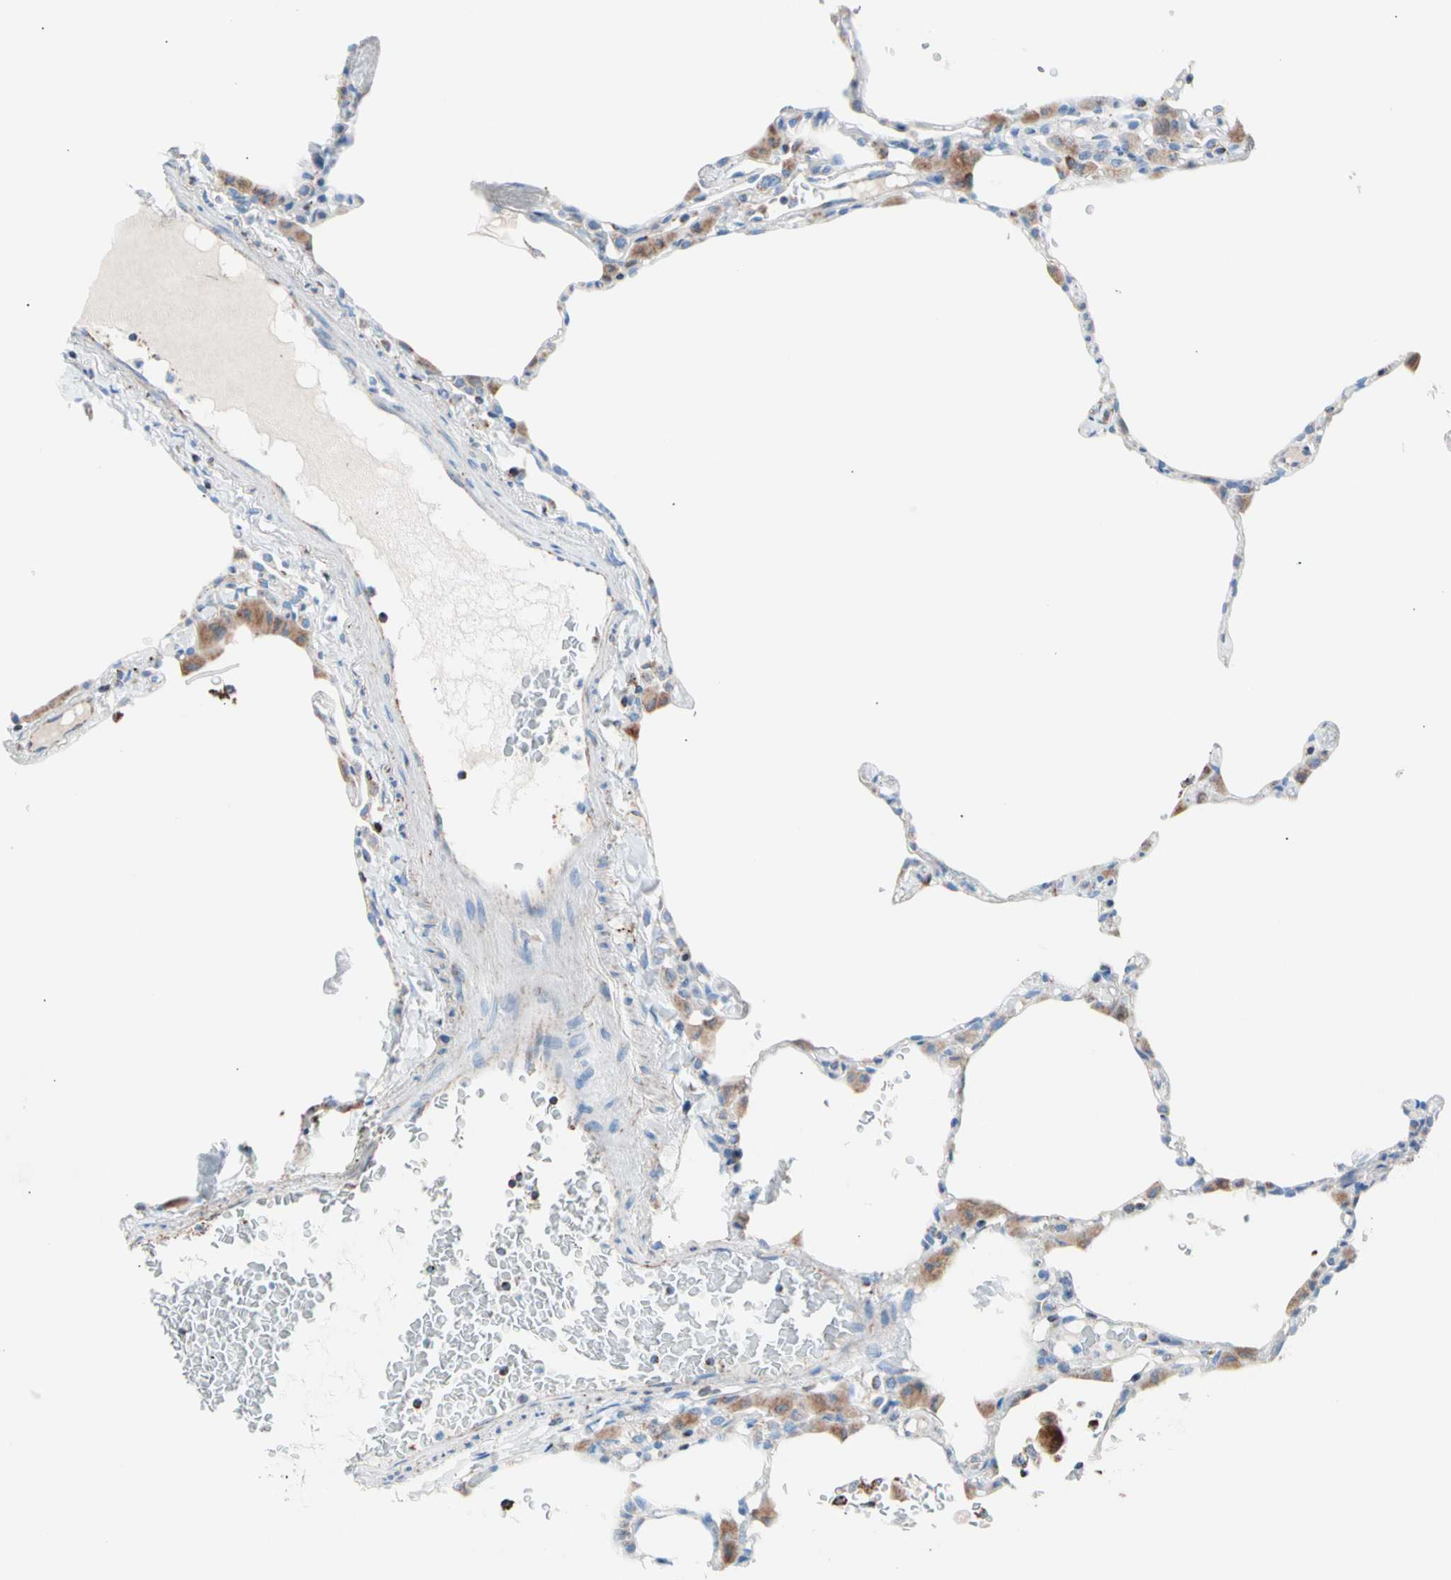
{"staining": {"intensity": "negative", "quantity": "none", "location": "none"}, "tissue": "lung", "cell_type": "Alveolar cells", "image_type": "normal", "snomed": [{"axis": "morphology", "description": "Normal tissue, NOS"}, {"axis": "topography", "description": "Lung"}], "caption": "IHC of benign human lung shows no staining in alveolar cells.", "gene": "HK1", "patient": {"sex": "female", "age": 49}}